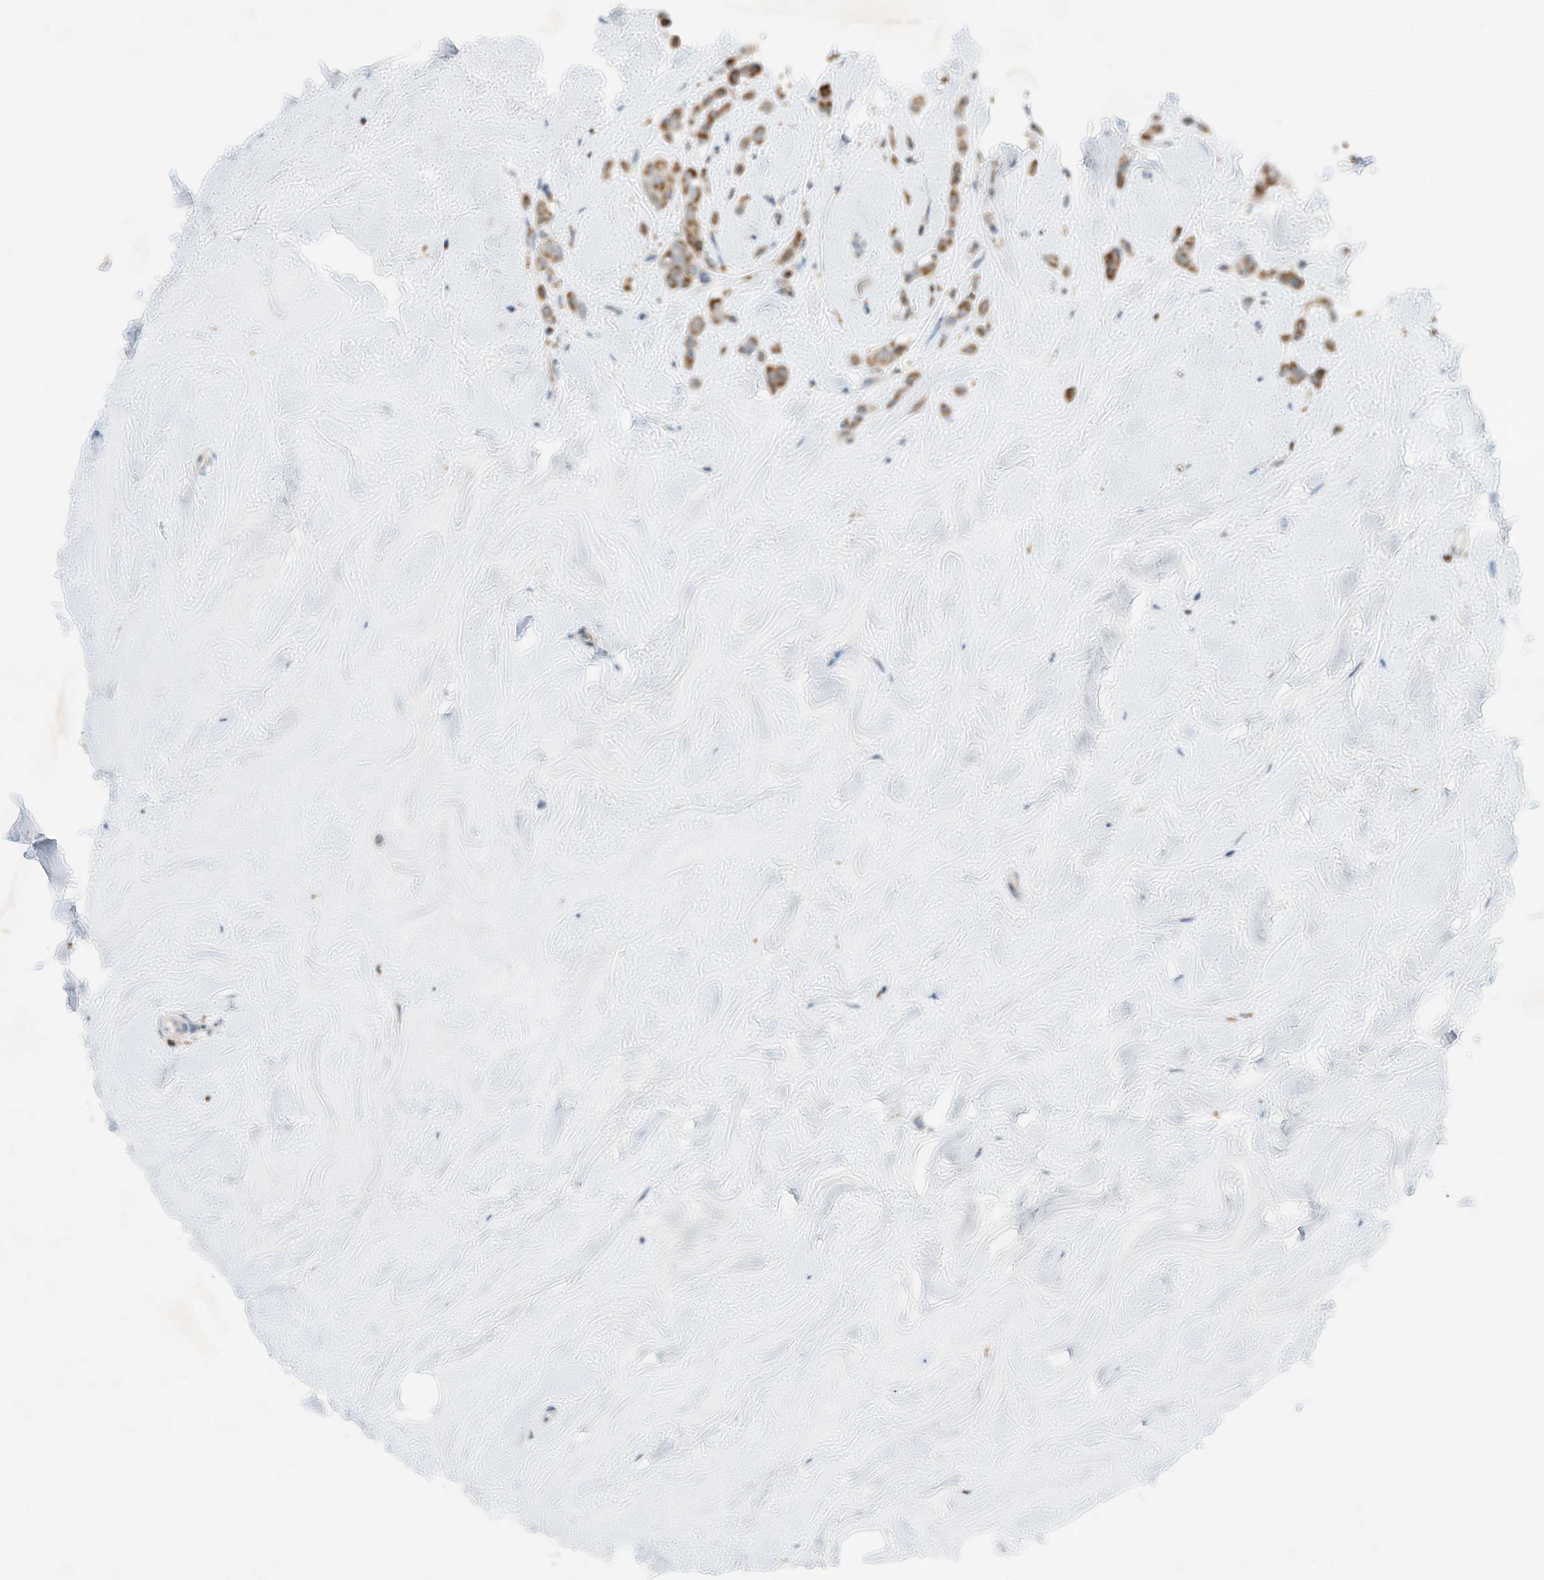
{"staining": {"intensity": "strong", "quantity": ">75%", "location": "cytoplasmic/membranous"}, "tissue": "breast cancer", "cell_type": "Tumor cells", "image_type": "cancer", "snomed": [{"axis": "morphology", "description": "Lobular carcinoma"}, {"axis": "topography", "description": "Breast"}], "caption": "Immunohistochemical staining of human lobular carcinoma (breast) displays high levels of strong cytoplasmic/membranous protein staining in approximately >75% of tumor cells.", "gene": "RMND1", "patient": {"sex": "female", "age": 47}}